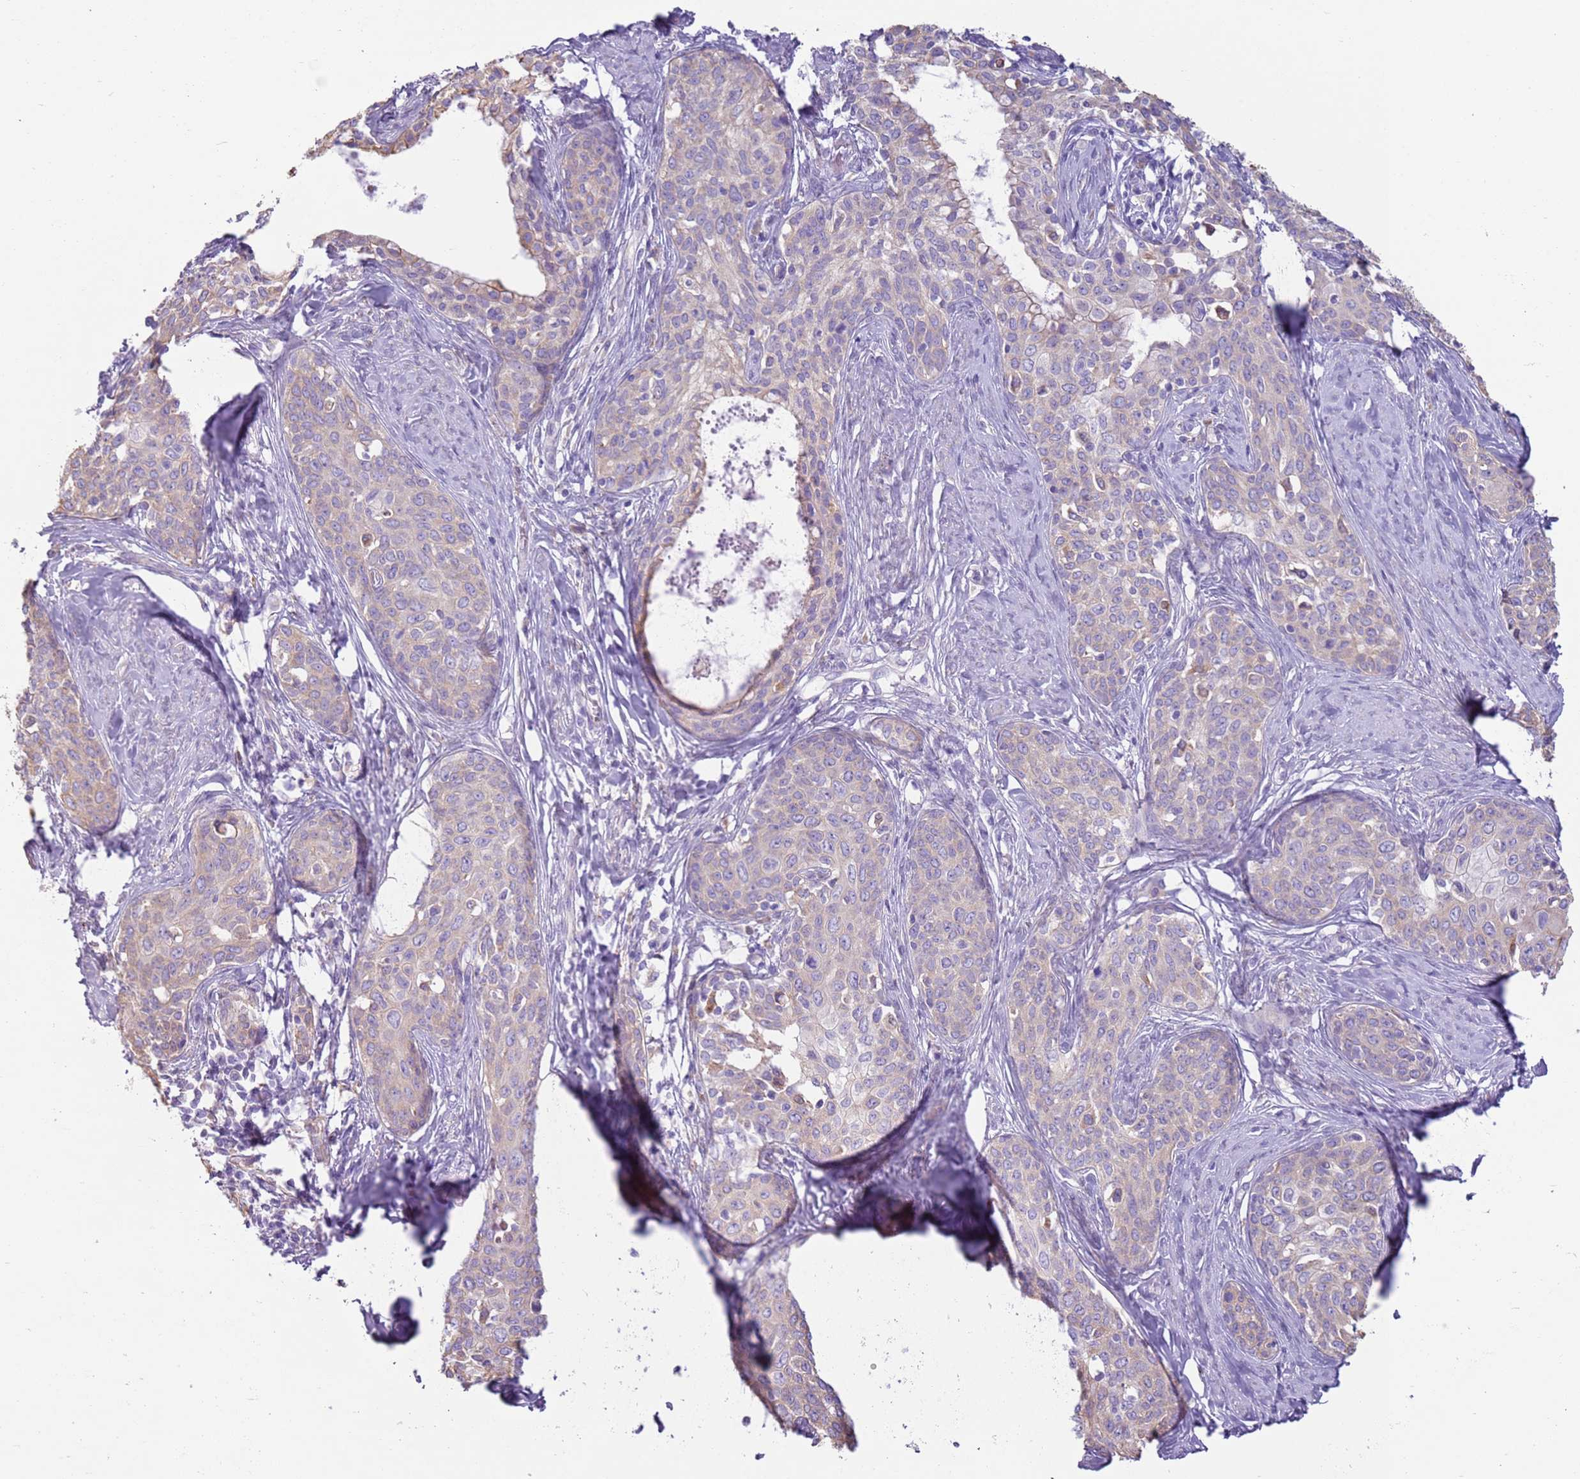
{"staining": {"intensity": "weak", "quantity": "<25%", "location": "cytoplasmic/membranous"}, "tissue": "cervical cancer", "cell_type": "Tumor cells", "image_type": "cancer", "snomed": [{"axis": "morphology", "description": "Squamous cell carcinoma, NOS"}, {"axis": "morphology", "description": "Adenocarcinoma, NOS"}, {"axis": "topography", "description": "Cervix"}], "caption": "Immunohistochemistry photomicrograph of neoplastic tissue: squamous cell carcinoma (cervical) stained with DAB reveals no significant protein staining in tumor cells. (DAB immunohistochemistry (IHC), high magnification).", "gene": "OAF", "patient": {"sex": "female", "age": 52}}